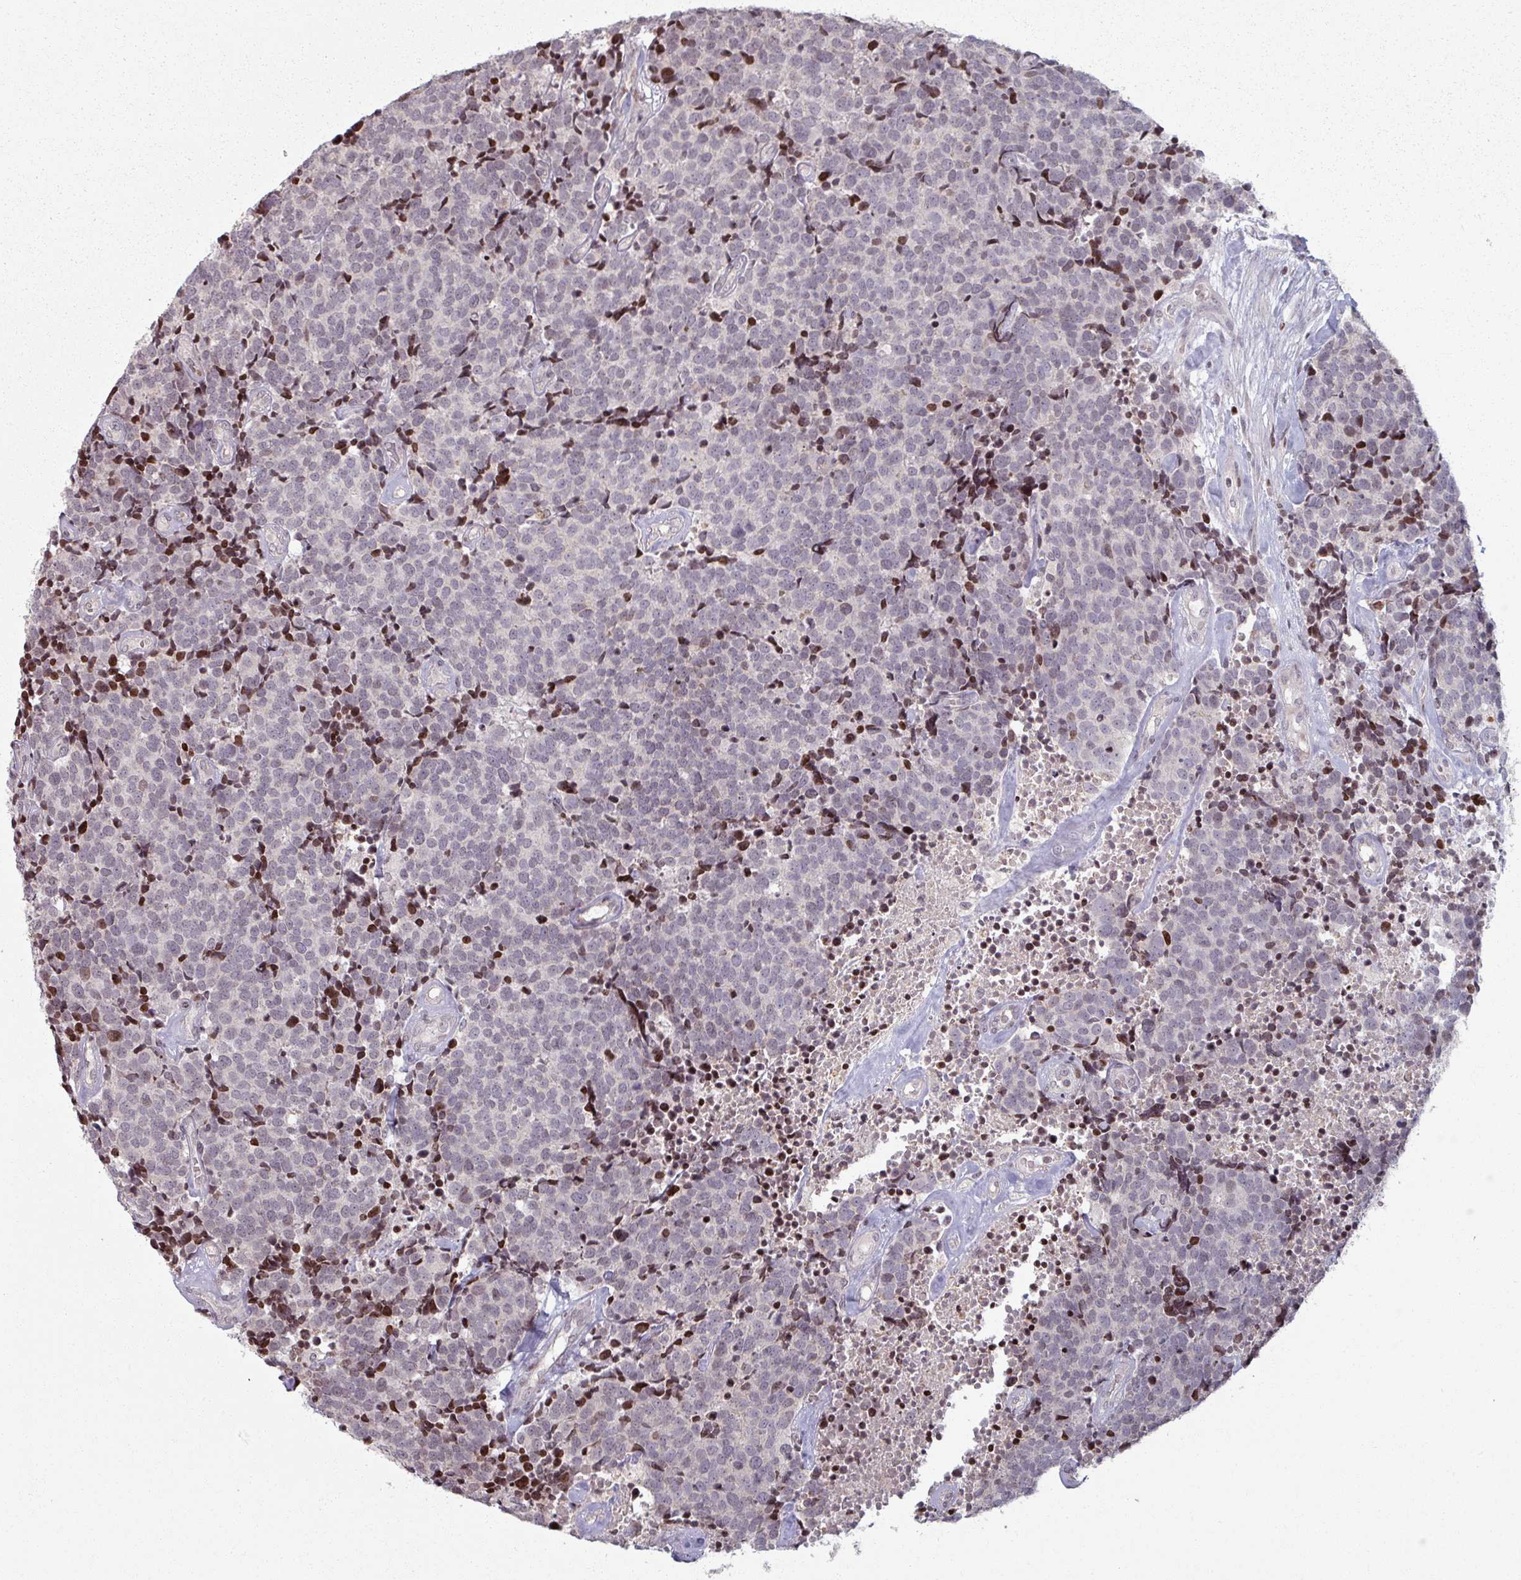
{"staining": {"intensity": "negative", "quantity": "none", "location": "none"}, "tissue": "carcinoid", "cell_type": "Tumor cells", "image_type": "cancer", "snomed": [{"axis": "morphology", "description": "Carcinoid, malignant, NOS"}, {"axis": "topography", "description": "Skin"}], "caption": "Carcinoid was stained to show a protein in brown. There is no significant staining in tumor cells.", "gene": "NCOR1", "patient": {"sex": "female", "age": 79}}